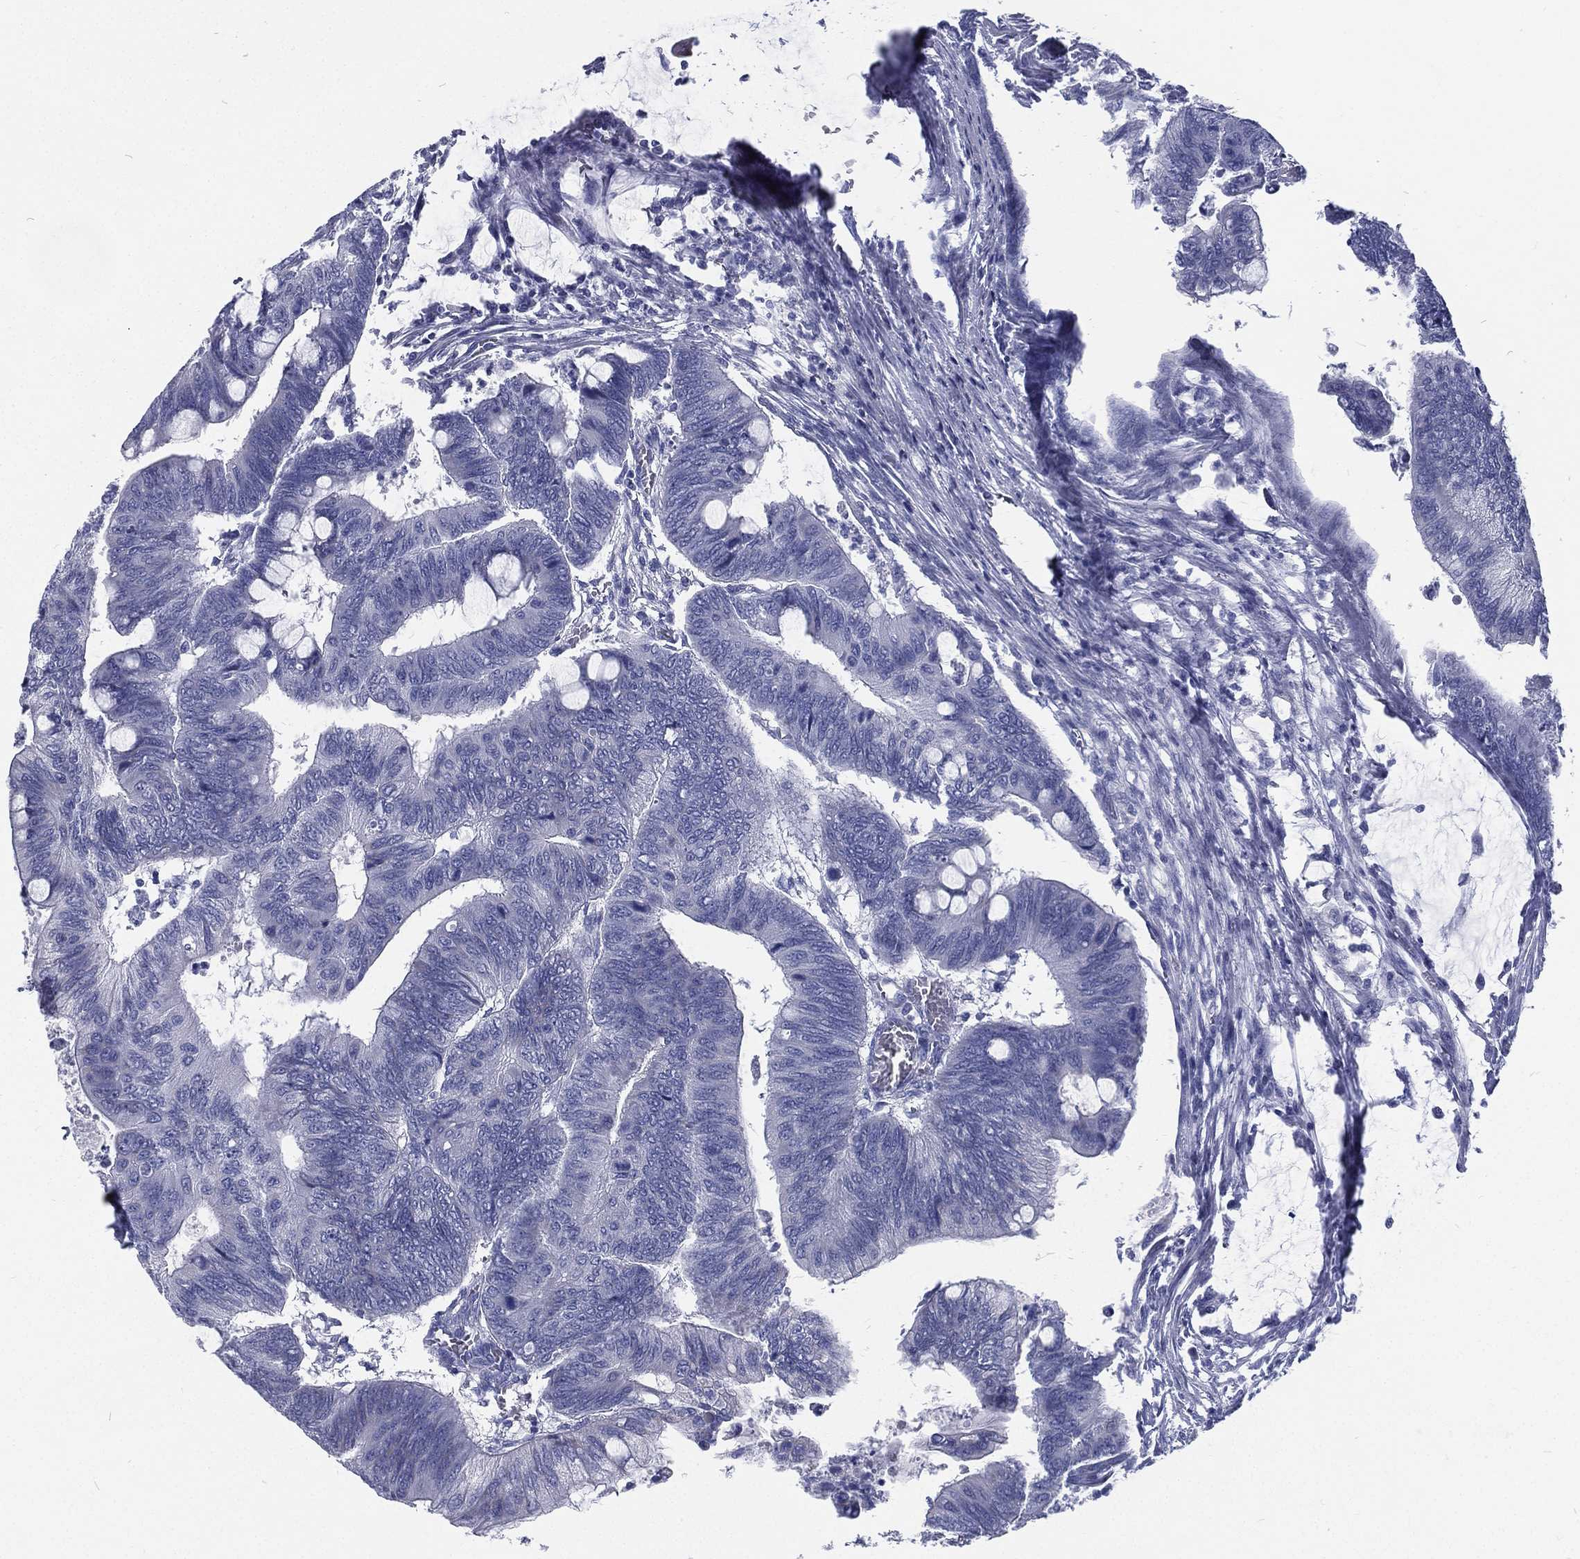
{"staining": {"intensity": "negative", "quantity": "none", "location": "none"}, "tissue": "colorectal cancer", "cell_type": "Tumor cells", "image_type": "cancer", "snomed": [{"axis": "morphology", "description": "Normal tissue, NOS"}, {"axis": "morphology", "description": "Adenocarcinoma, NOS"}, {"axis": "topography", "description": "Rectum"}, {"axis": "topography", "description": "Peripheral nerve tissue"}], "caption": "Image shows no protein positivity in tumor cells of colorectal cancer tissue.", "gene": "RSPH4A", "patient": {"sex": "male", "age": 92}}